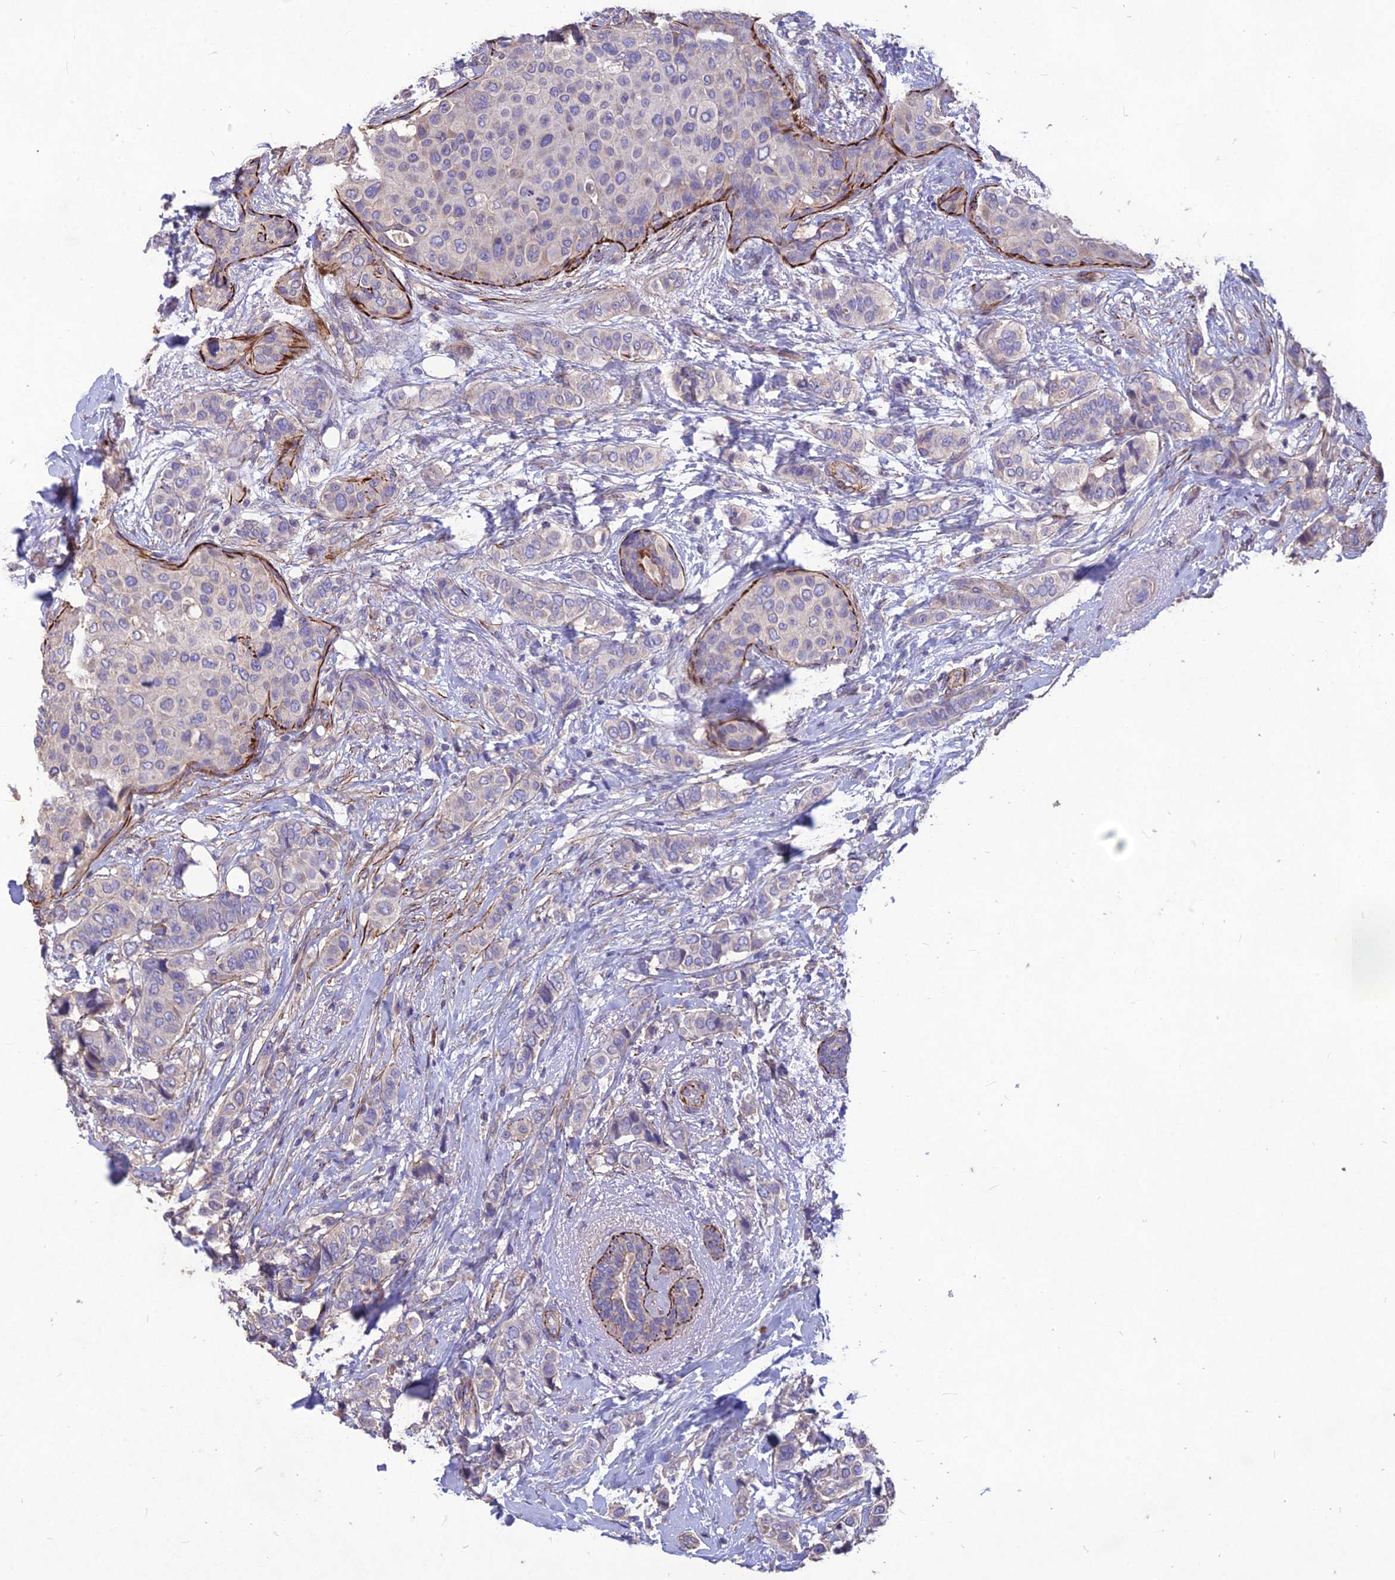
{"staining": {"intensity": "negative", "quantity": "none", "location": "none"}, "tissue": "breast cancer", "cell_type": "Tumor cells", "image_type": "cancer", "snomed": [{"axis": "morphology", "description": "Lobular carcinoma"}, {"axis": "topography", "description": "Breast"}], "caption": "Immunohistochemical staining of human breast lobular carcinoma demonstrates no significant staining in tumor cells.", "gene": "CLUH", "patient": {"sex": "female", "age": 51}}